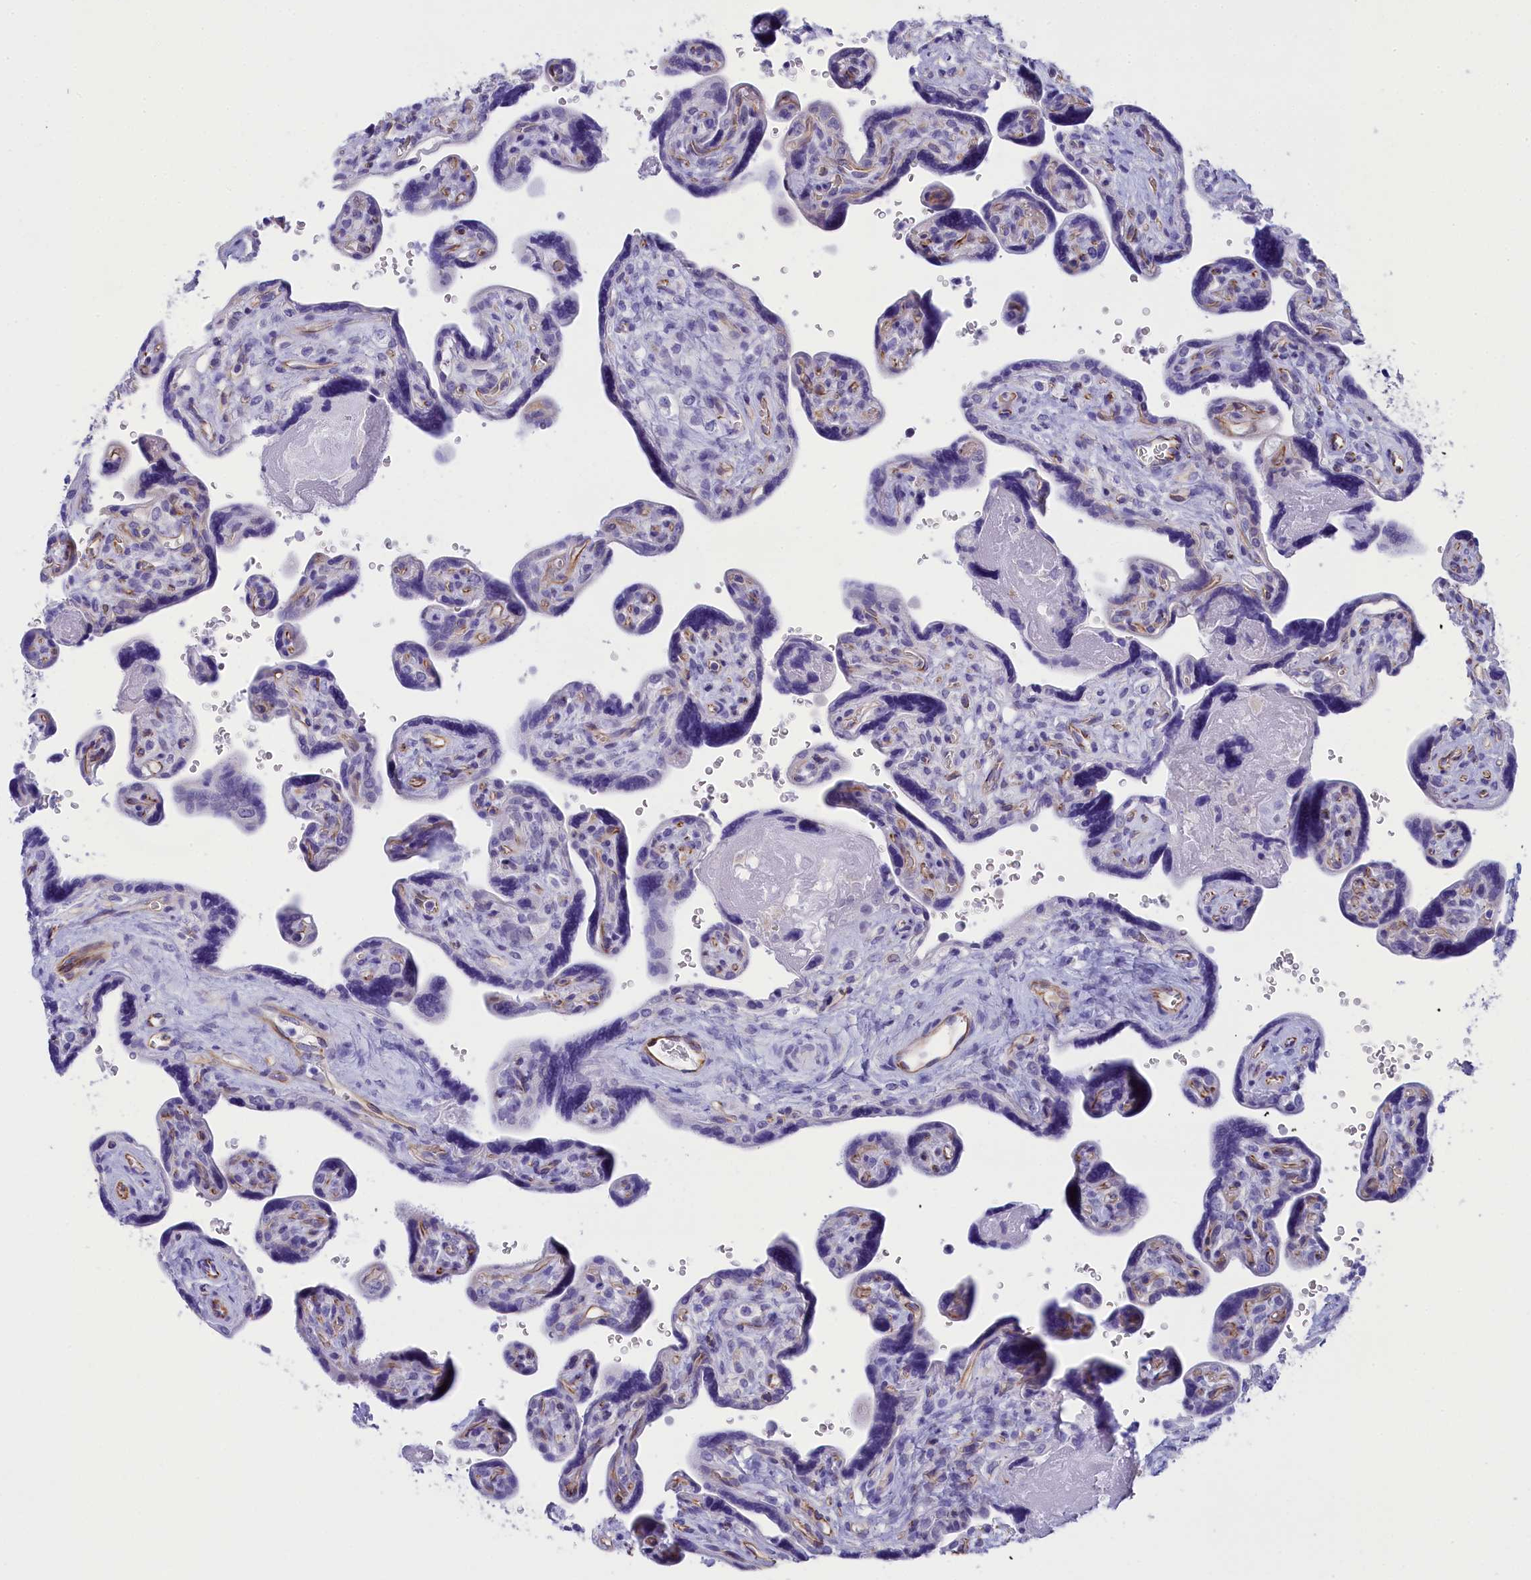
{"staining": {"intensity": "negative", "quantity": "none", "location": "none"}, "tissue": "placenta", "cell_type": "Trophoblastic cells", "image_type": "normal", "snomed": [{"axis": "morphology", "description": "Normal tissue, NOS"}, {"axis": "topography", "description": "Placenta"}], "caption": "Immunohistochemistry of unremarkable human placenta demonstrates no staining in trophoblastic cells. (Stains: DAB immunohistochemistry with hematoxylin counter stain, Microscopy: brightfield microscopy at high magnification).", "gene": "TACSTD2", "patient": {"sex": "female", "age": 39}}